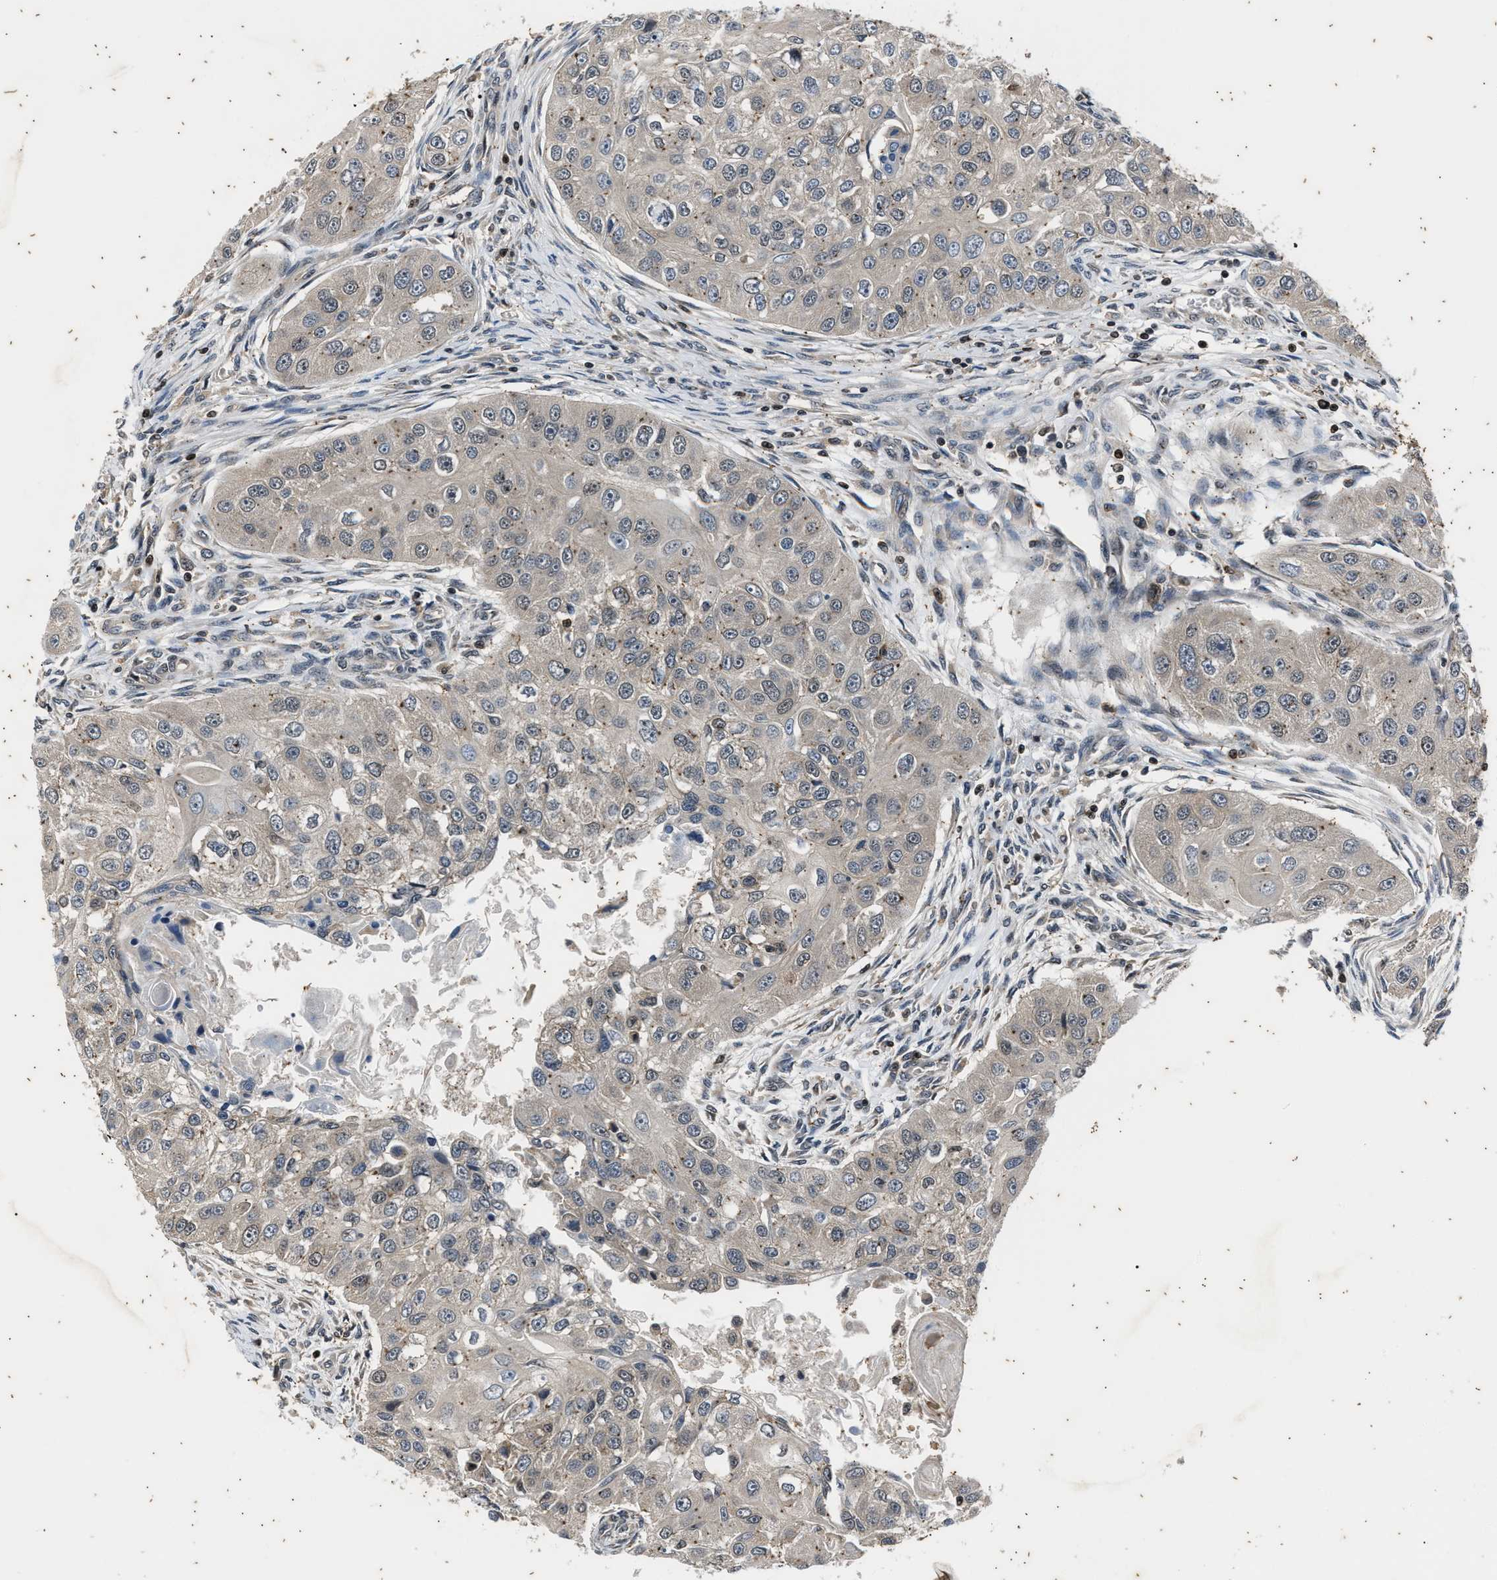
{"staining": {"intensity": "negative", "quantity": "none", "location": "none"}, "tissue": "head and neck cancer", "cell_type": "Tumor cells", "image_type": "cancer", "snomed": [{"axis": "morphology", "description": "Normal tissue, NOS"}, {"axis": "morphology", "description": "Squamous cell carcinoma, NOS"}, {"axis": "topography", "description": "Skeletal muscle"}, {"axis": "topography", "description": "Head-Neck"}], "caption": "An immunohistochemistry micrograph of head and neck cancer (squamous cell carcinoma) is shown. There is no staining in tumor cells of head and neck cancer (squamous cell carcinoma).", "gene": "PTPN7", "patient": {"sex": "male", "age": 51}}